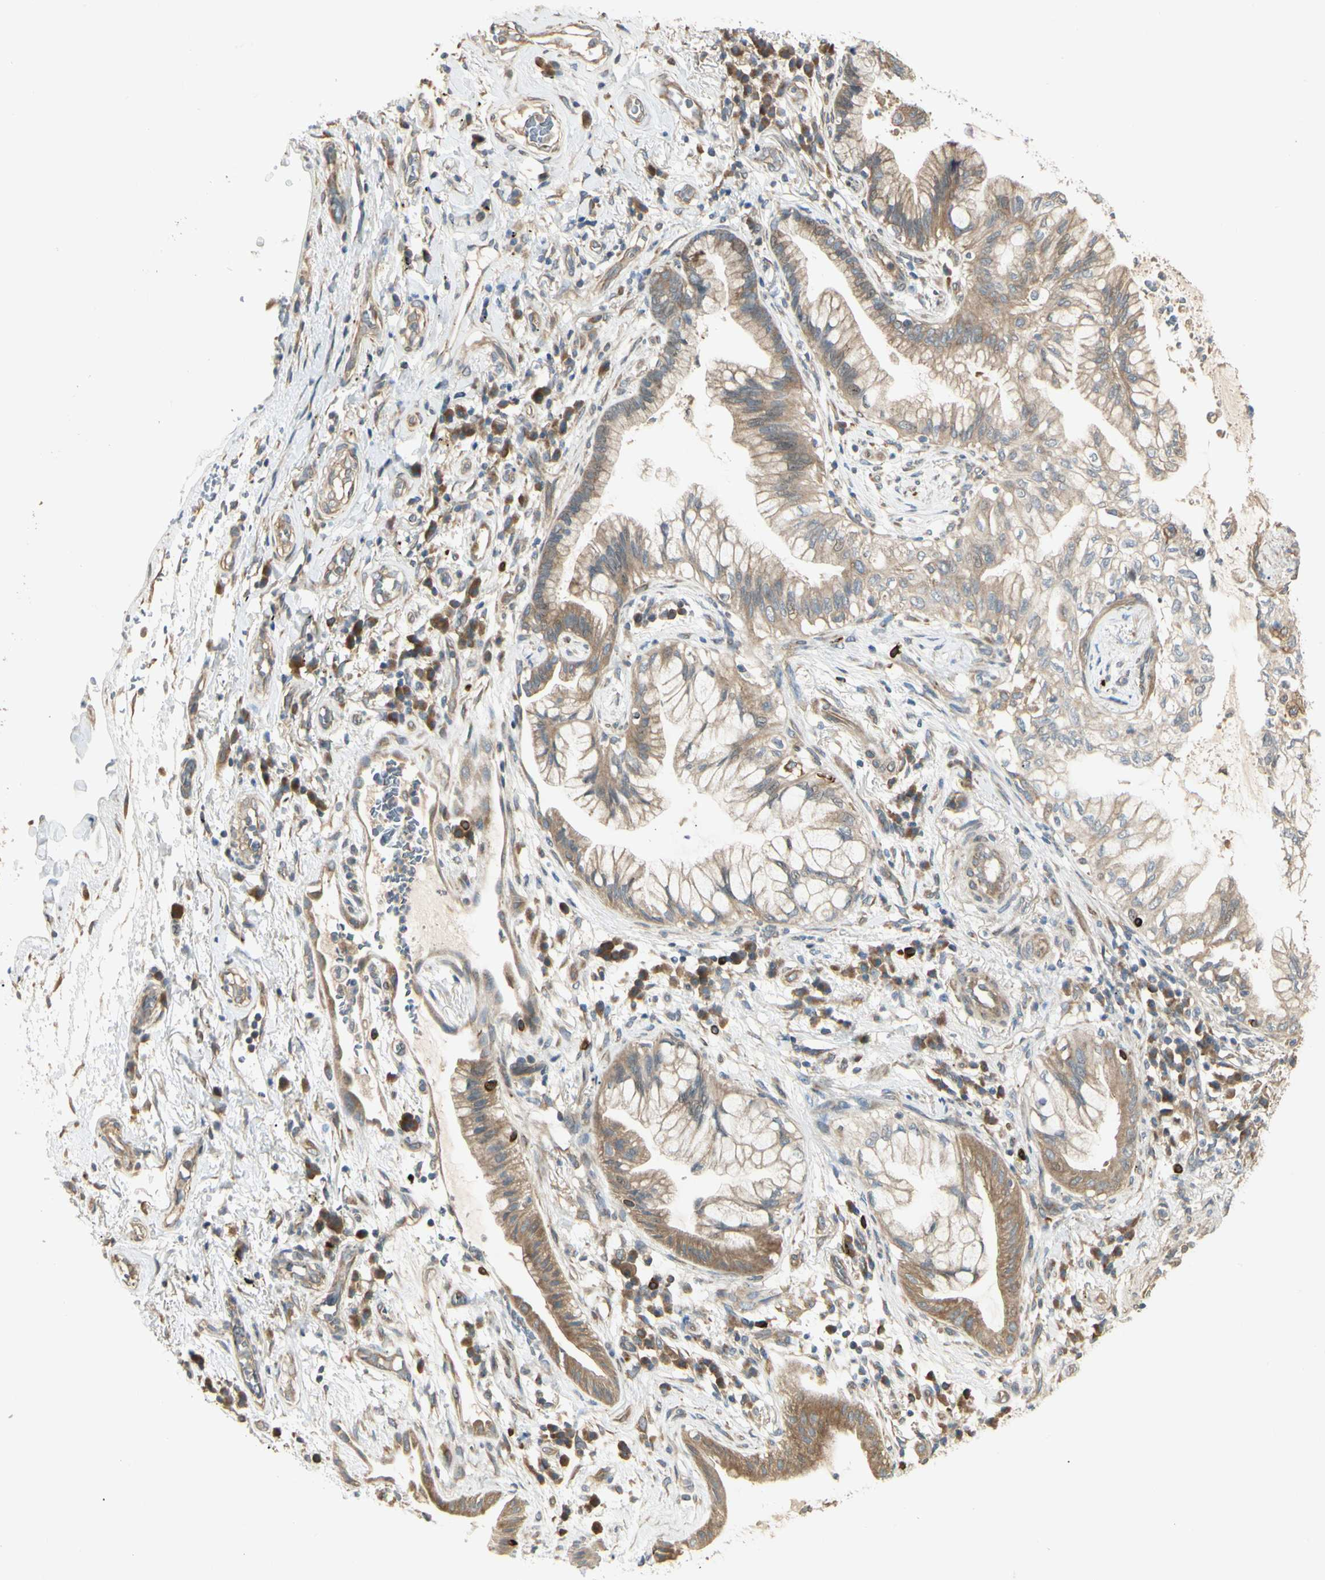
{"staining": {"intensity": "moderate", "quantity": ">75%", "location": "cytoplasmic/membranous"}, "tissue": "lung cancer", "cell_type": "Tumor cells", "image_type": "cancer", "snomed": [{"axis": "morphology", "description": "Adenocarcinoma, NOS"}, {"axis": "topography", "description": "Lung"}], "caption": "Adenocarcinoma (lung) was stained to show a protein in brown. There is medium levels of moderate cytoplasmic/membranous expression in approximately >75% of tumor cells.", "gene": "IRAG1", "patient": {"sex": "female", "age": 70}}